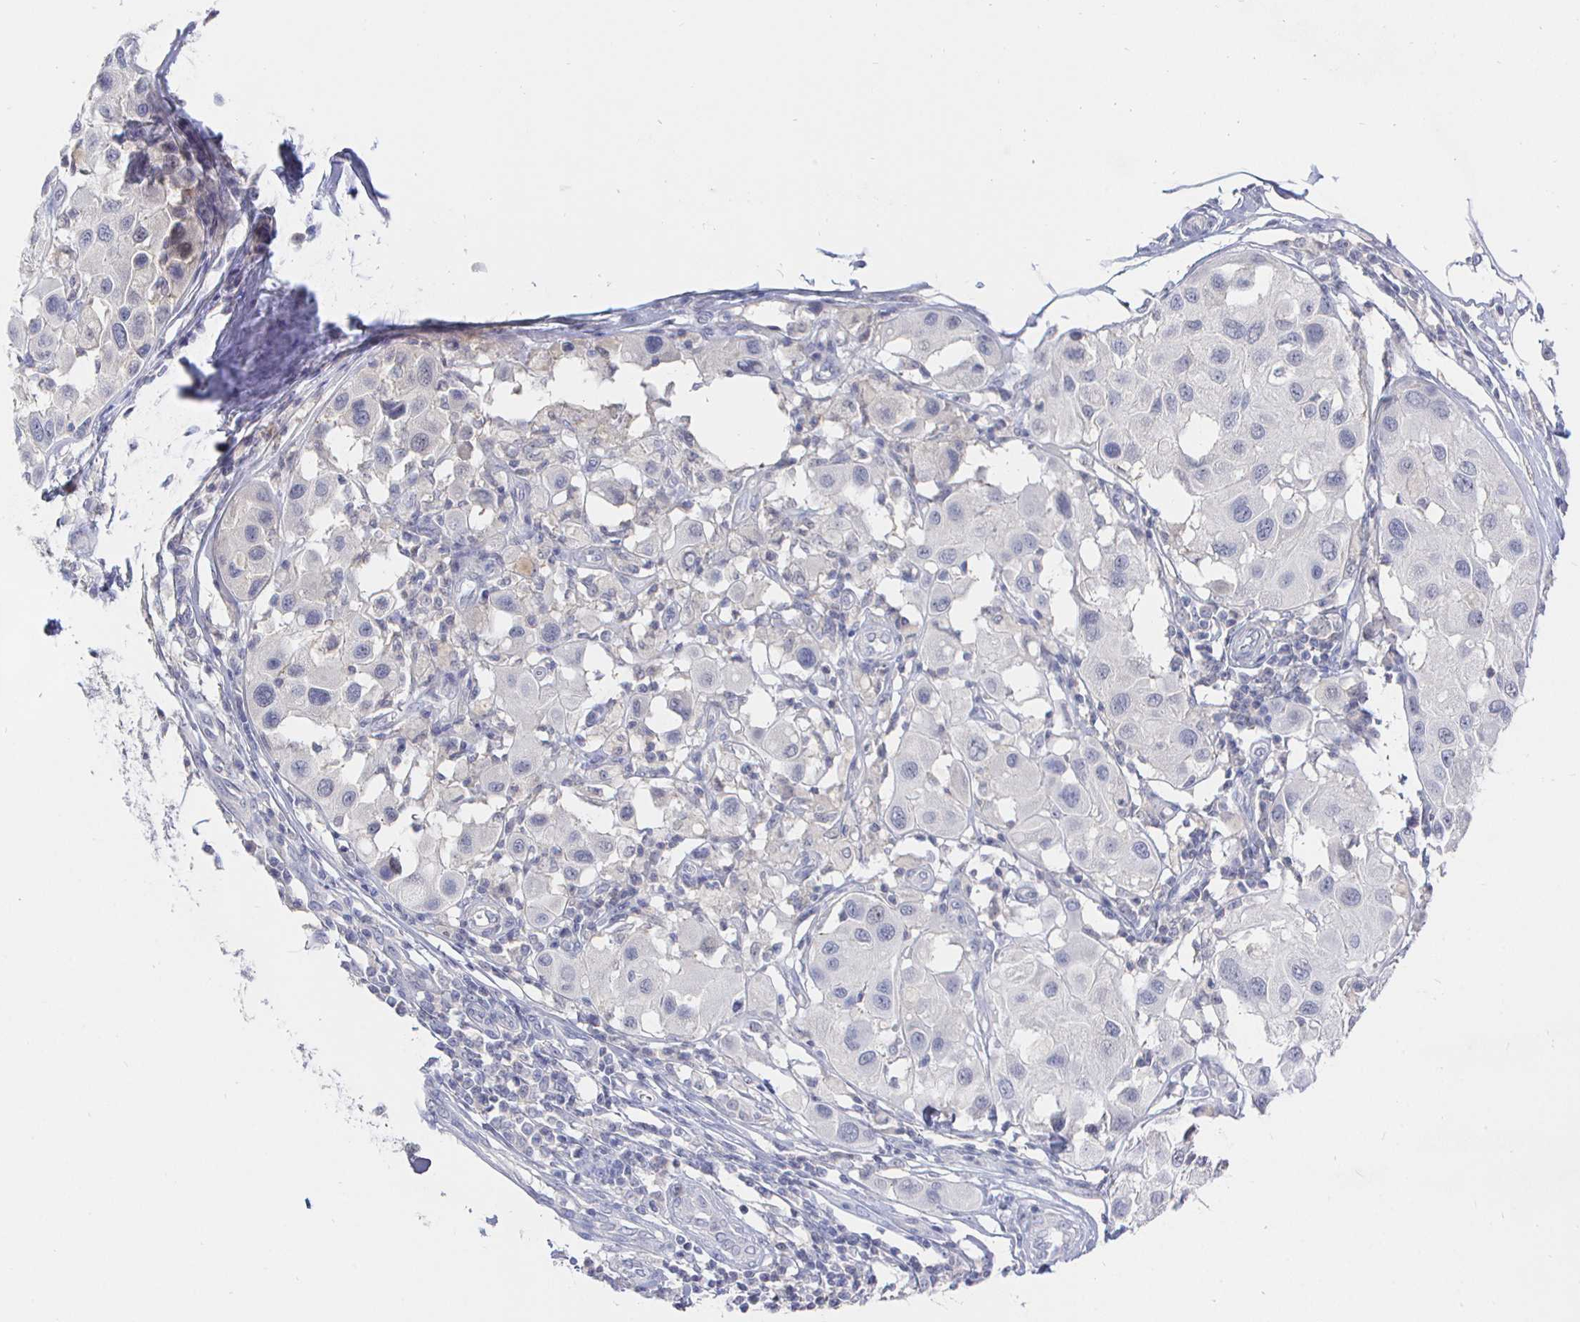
{"staining": {"intensity": "negative", "quantity": "none", "location": "none"}, "tissue": "melanoma", "cell_type": "Tumor cells", "image_type": "cancer", "snomed": [{"axis": "morphology", "description": "Malignant melanoma, Metastatic site"}, {"axis": "topography", "description": "Skin"}], "caption": "Immunohistochemistry (IHC) image of neoplastic tissue: melanoma stained with DAB demonstrates no significant protein staining in tumor cells.", "gene": "LRRC23", "patient": {"sex": "male", "age": 41}}